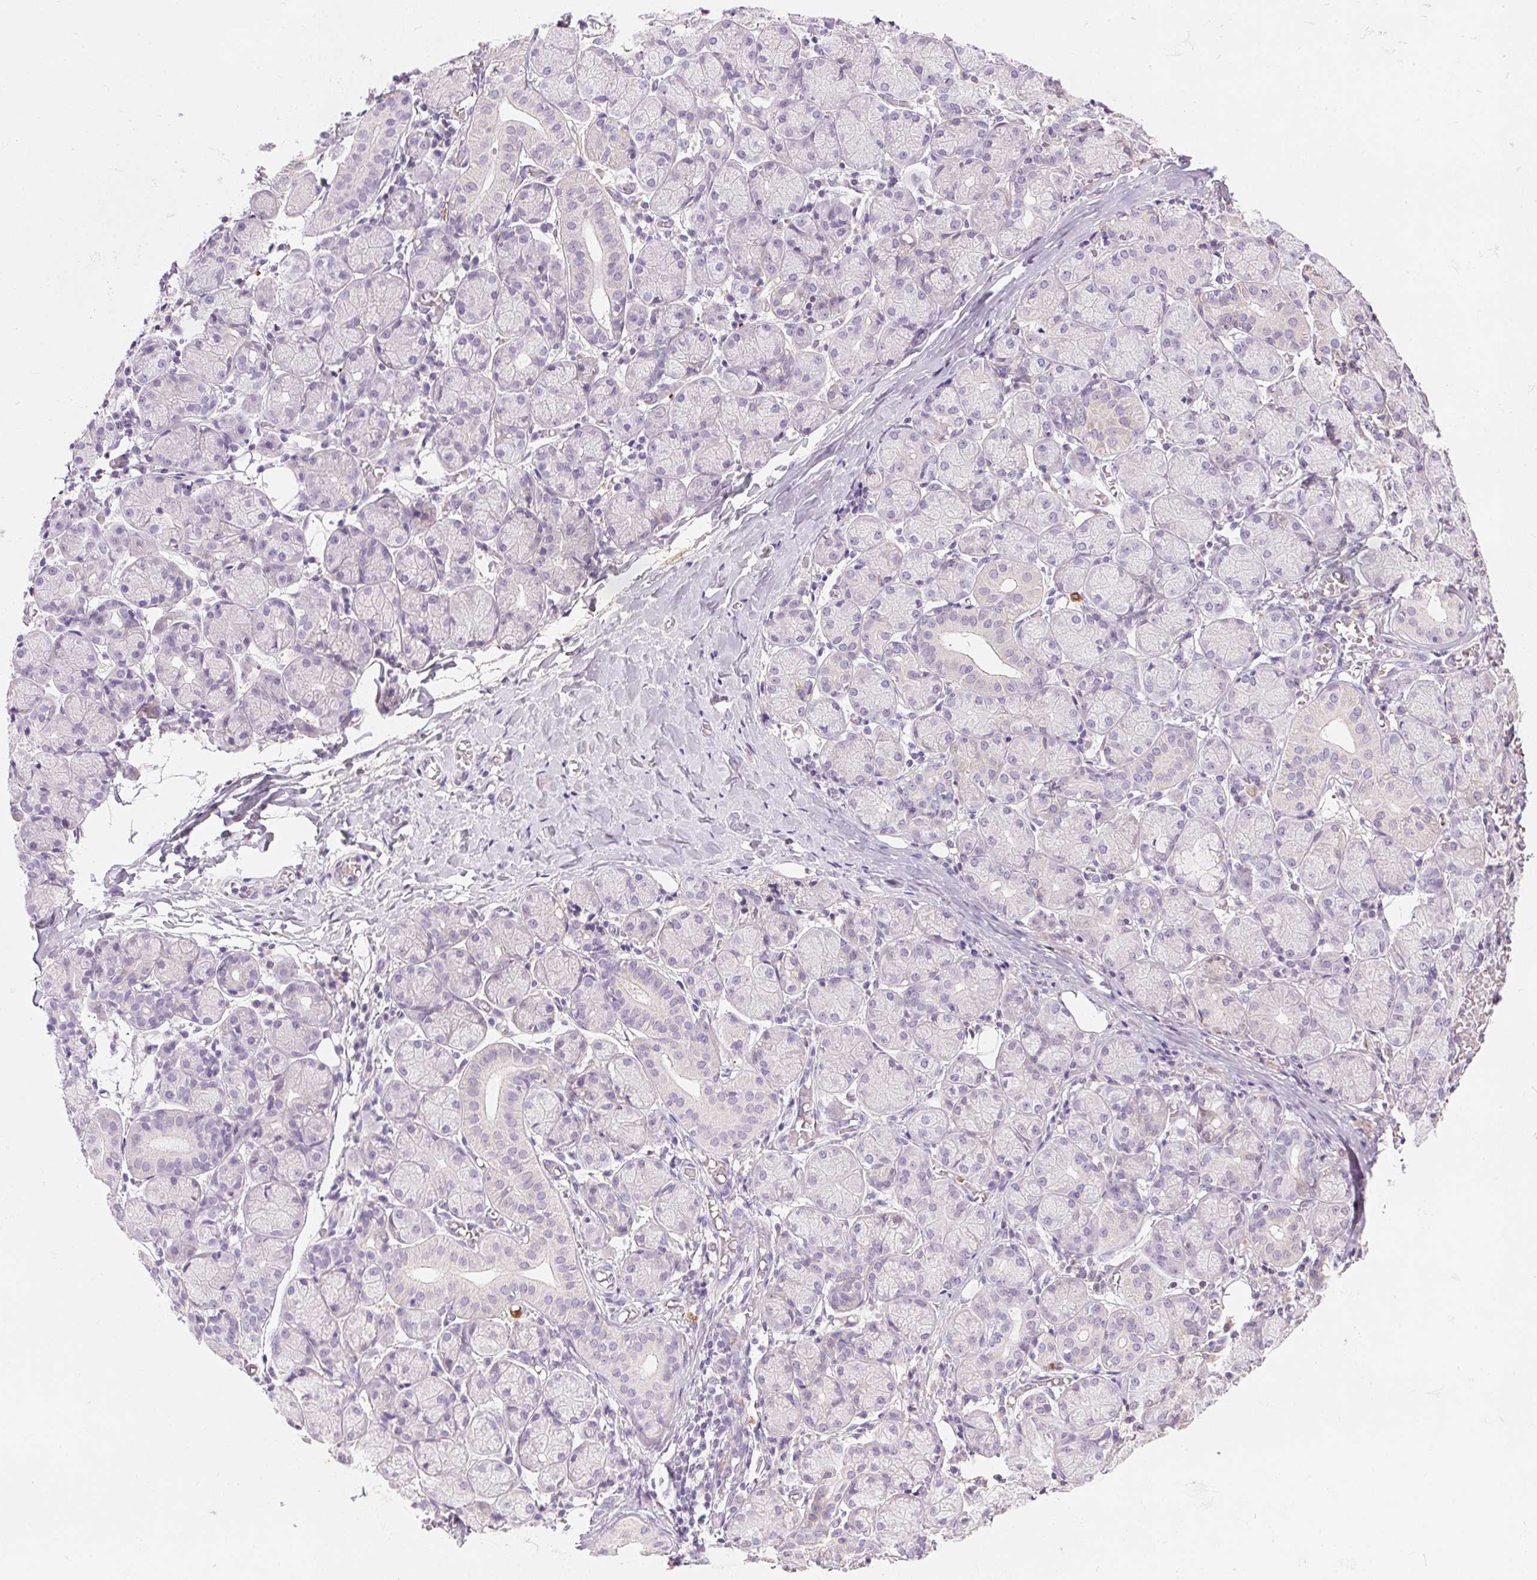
{"staining": {"intensity": "negative", "quantity": "none", "location": "none"}, "tissue": "salivary gland", "cell_type": "Glandular cells", "image_type": "normal", "snomed": [{"axis": "morphology", "description": "Normal tissue, NOS"}, {"axis": "topography", "description": "Salivary gland"}, {"axis": "topography", "description": "Peripheral nerve tissue"}], "caption": "Immunohistochemistry (IHC) histopathology image of benign salivary gland: human salivary gland stained with DAB reveals no significant protein expression in glandular cells. (DAB (3,3'-diaminobenzidine) IHC with hematoxylin counter stain).", "gene": "ORM1", "patient": {"sex": "female", "age": 24}}